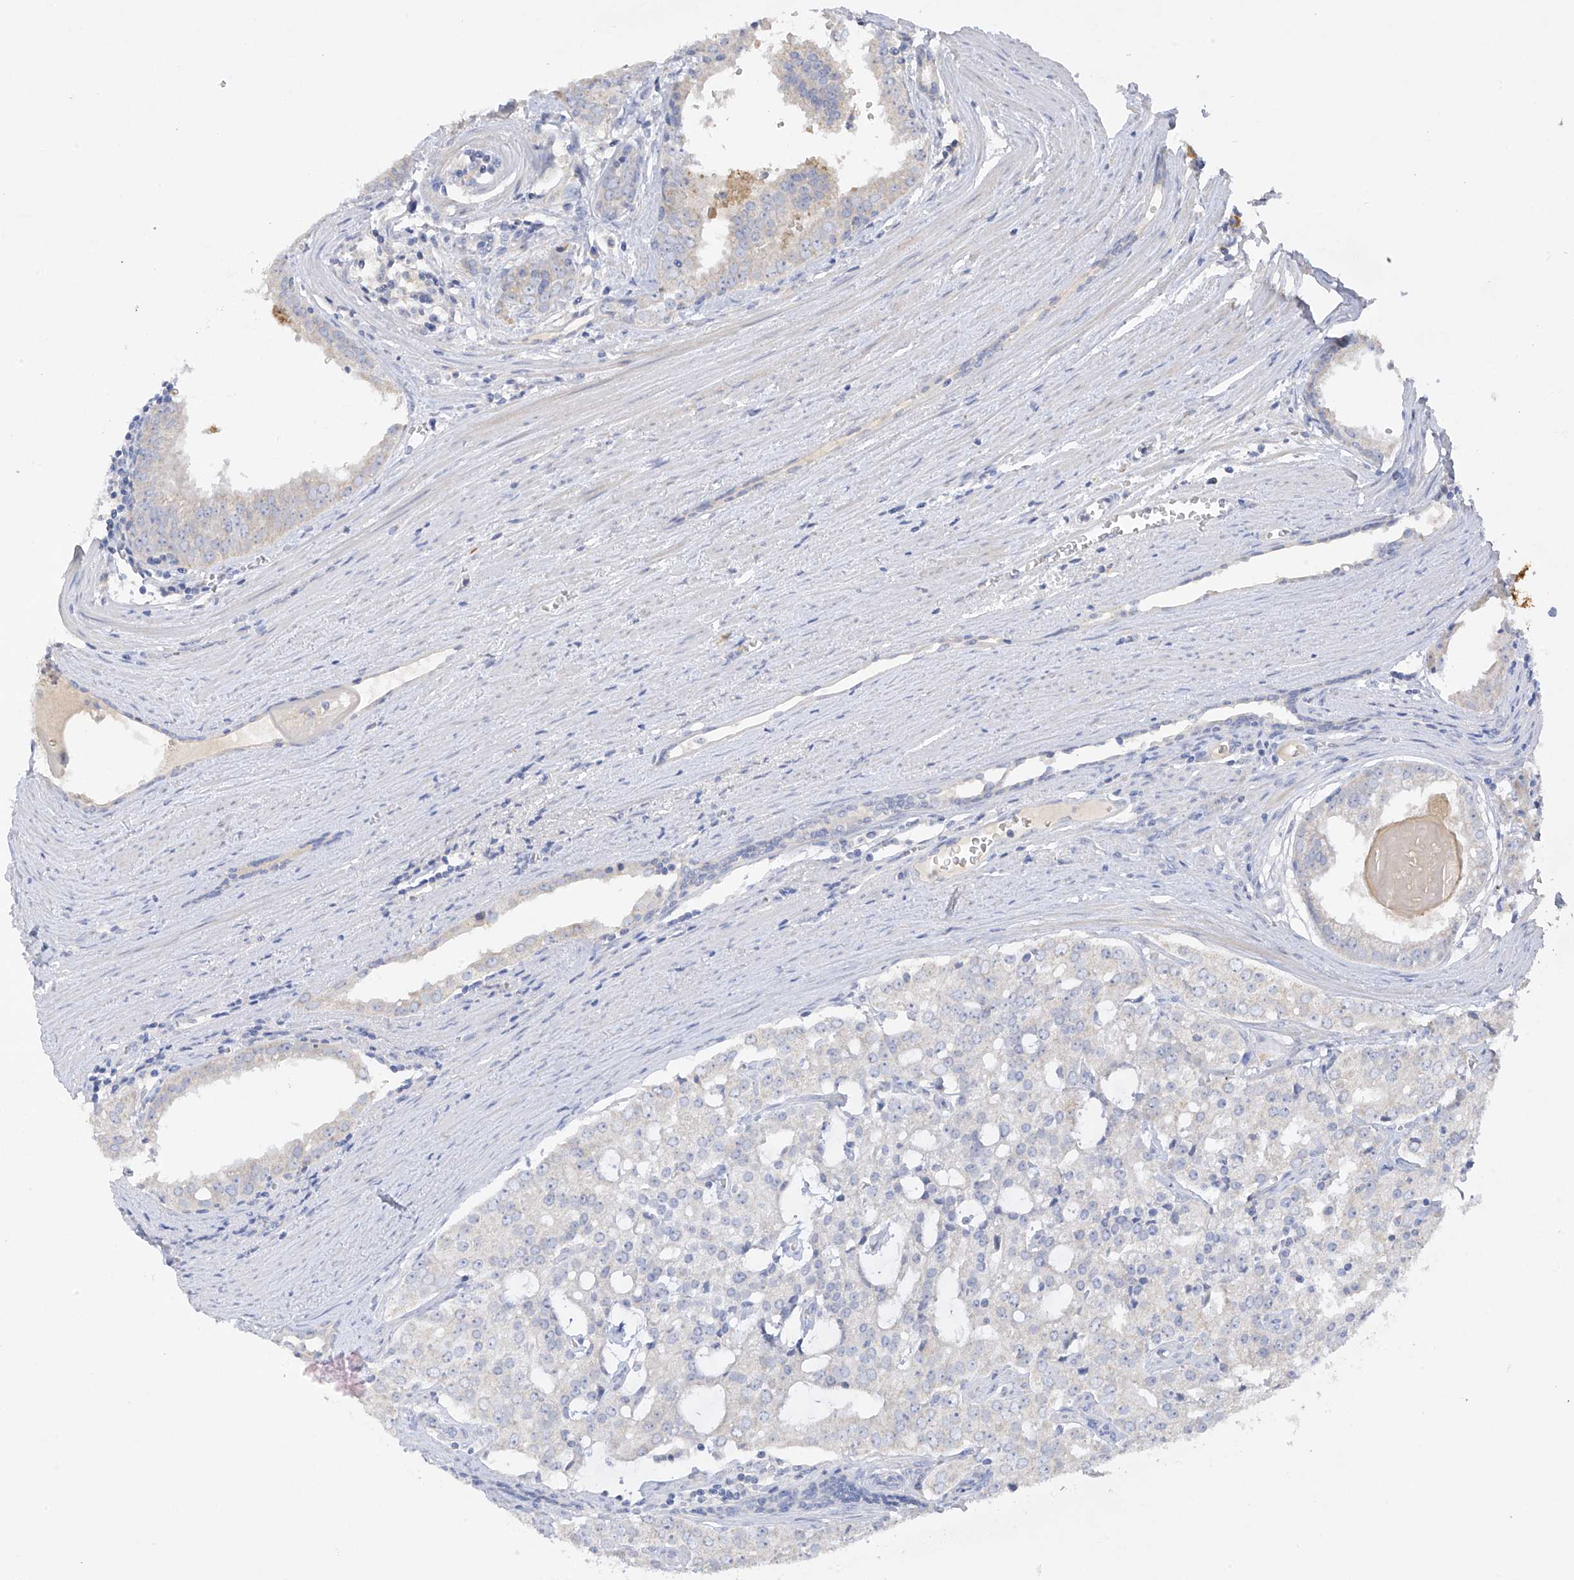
{"staining": {"intensity": "negative", "quantity": "none", "location": "none"}, "tissue": "prostate cancer", "cell_type": "Tumor cells", "image_type": "cancer", "snomed": [{"axis": "morphology", "description": "Adenocarcinoma, High grade"}, {"axis": "topography", "description": "Prostate"}], "caption": "High power microscopy photomicrograph of an IHC image of high-grade adenocarcinoma (prostate), revealing no significant staining in tumor cells.", "gene": "PRSS12", "patient": {"sex": "male", "age": 68}}